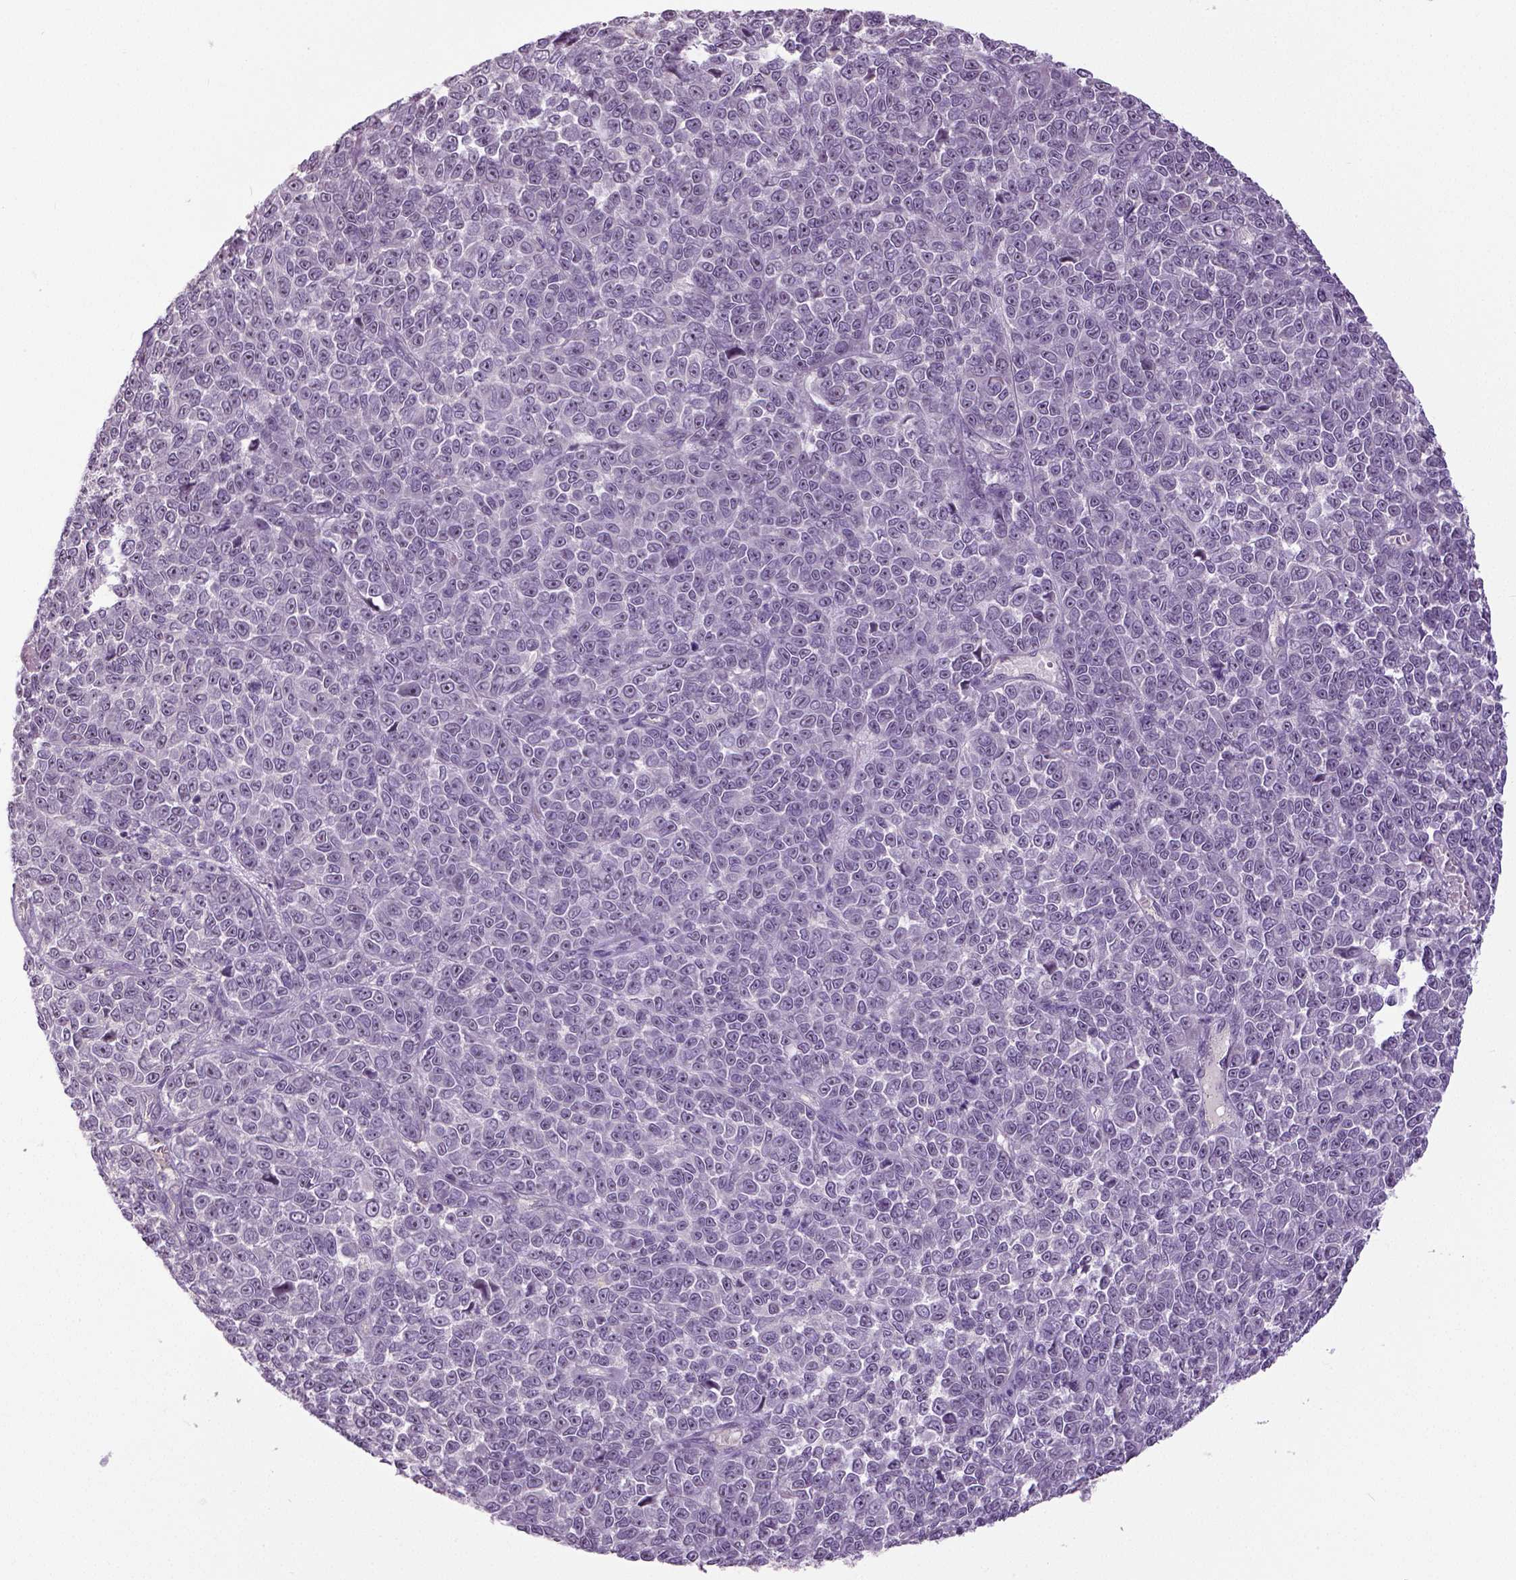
{"staining": {"intensity": "negative", "quantity": "none", "location": "none"}, "tissue": "melanoma", "cell_type": "Tumor cells", "image_type": "cancer", "snomed": [{"axis": "morphology", "description": "Malignant melanoma, NOS"}, {"axis": "topography", "description": "Skin"}], "caption": "Protein analysis of melanoma shows no significant staining in tumor cells.", "gene": "NECAB1", "patient": {"sex": "female", "age": 95}}